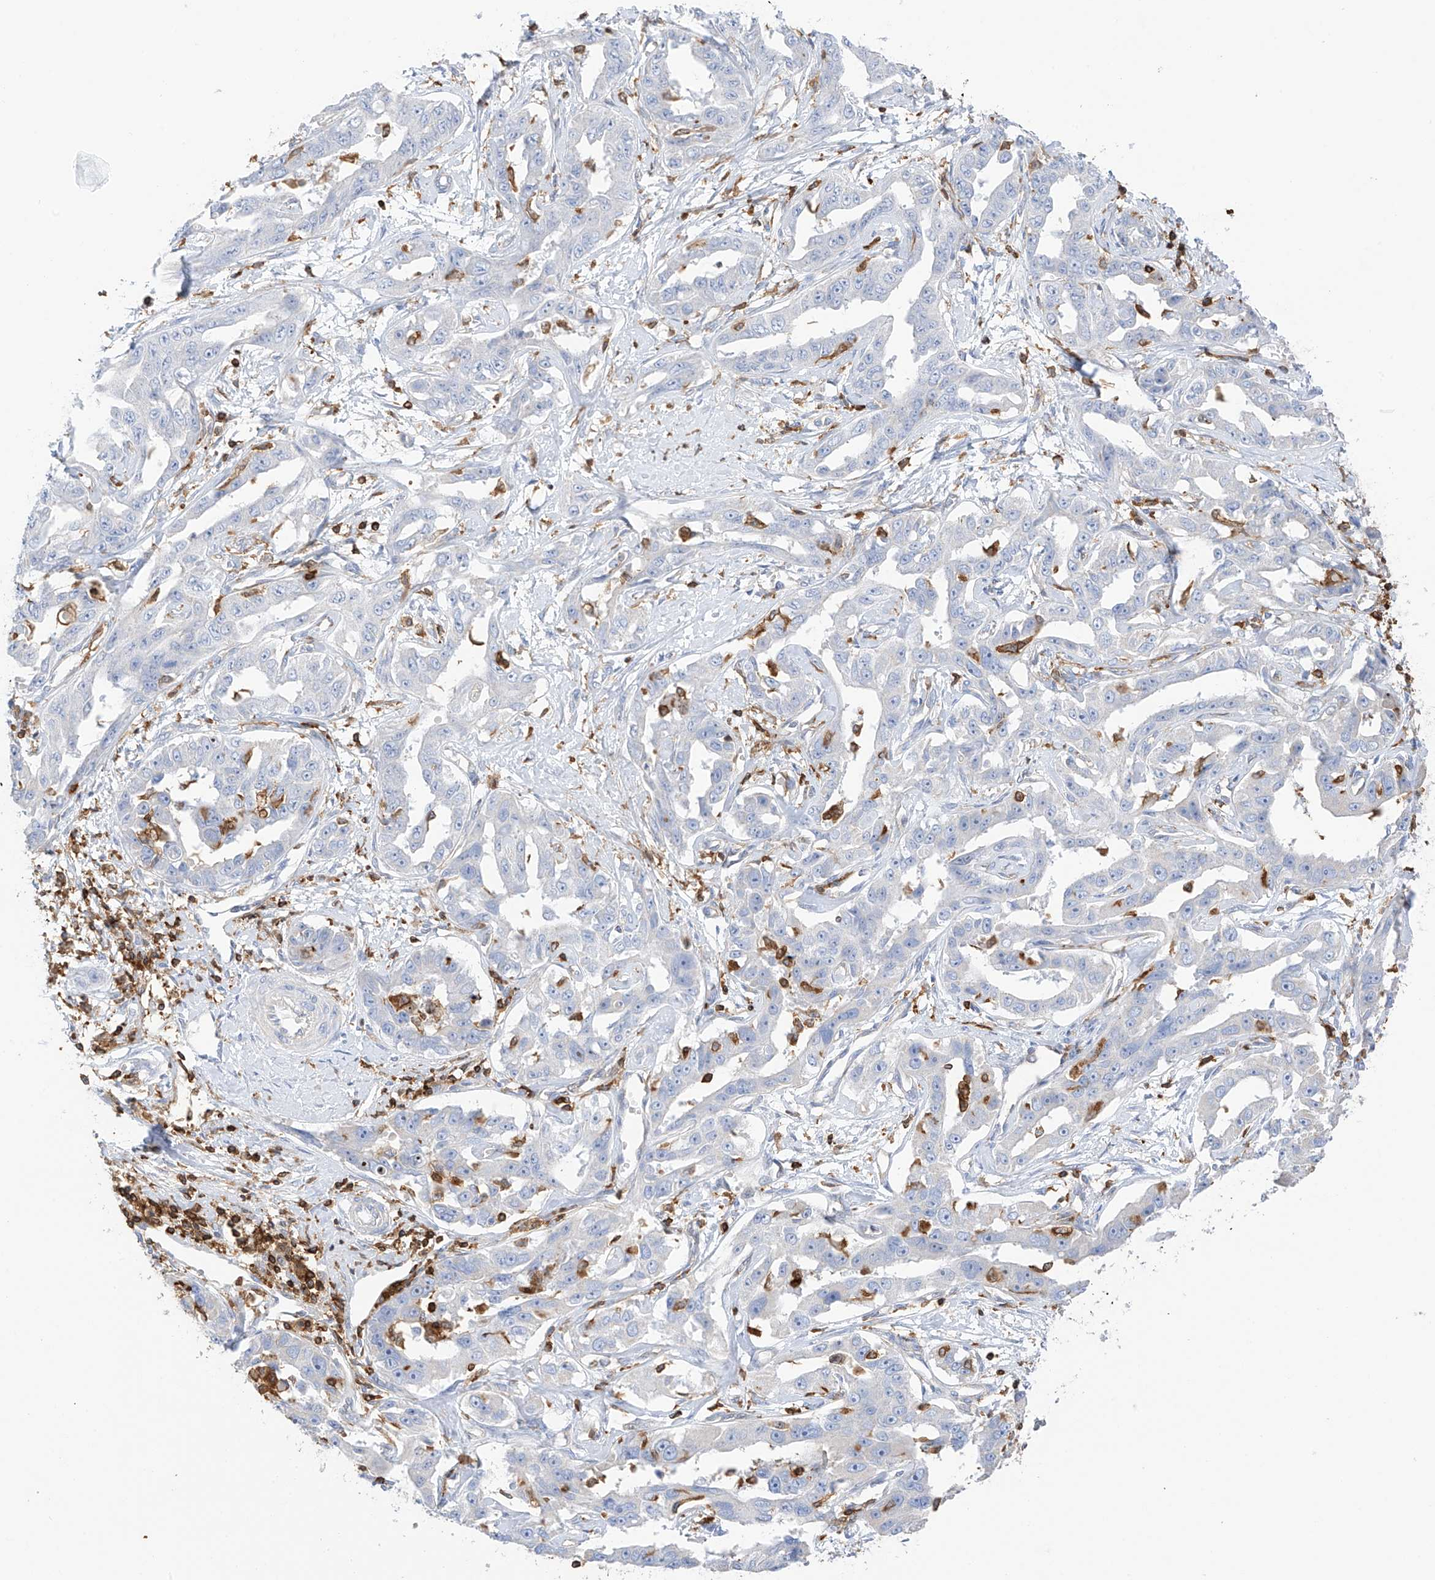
{"staining": {"intensity": "negative", "quantity": "none", "location": "none"}, "tissue": "liver cancer", "cell_type": "Tumor cells", "image_type": "cancer", "snomed": [{"axis": "morphology", "description": "Cholangiocarcinoma"}, {"axis": "topography", "description": "Liver"}], "caption": "Immunohistochemical staining of human liver cholangiocarcinoma reveals no significant positivity in tumor cells. Brightfield microscopy of immunohistochemistry (IHC) stained with DAB (brown) and hematoxylin (blue), captured at high magnification.", "gene": "ARHGAP25", "patient": {"sex": "male", "age": 59}}